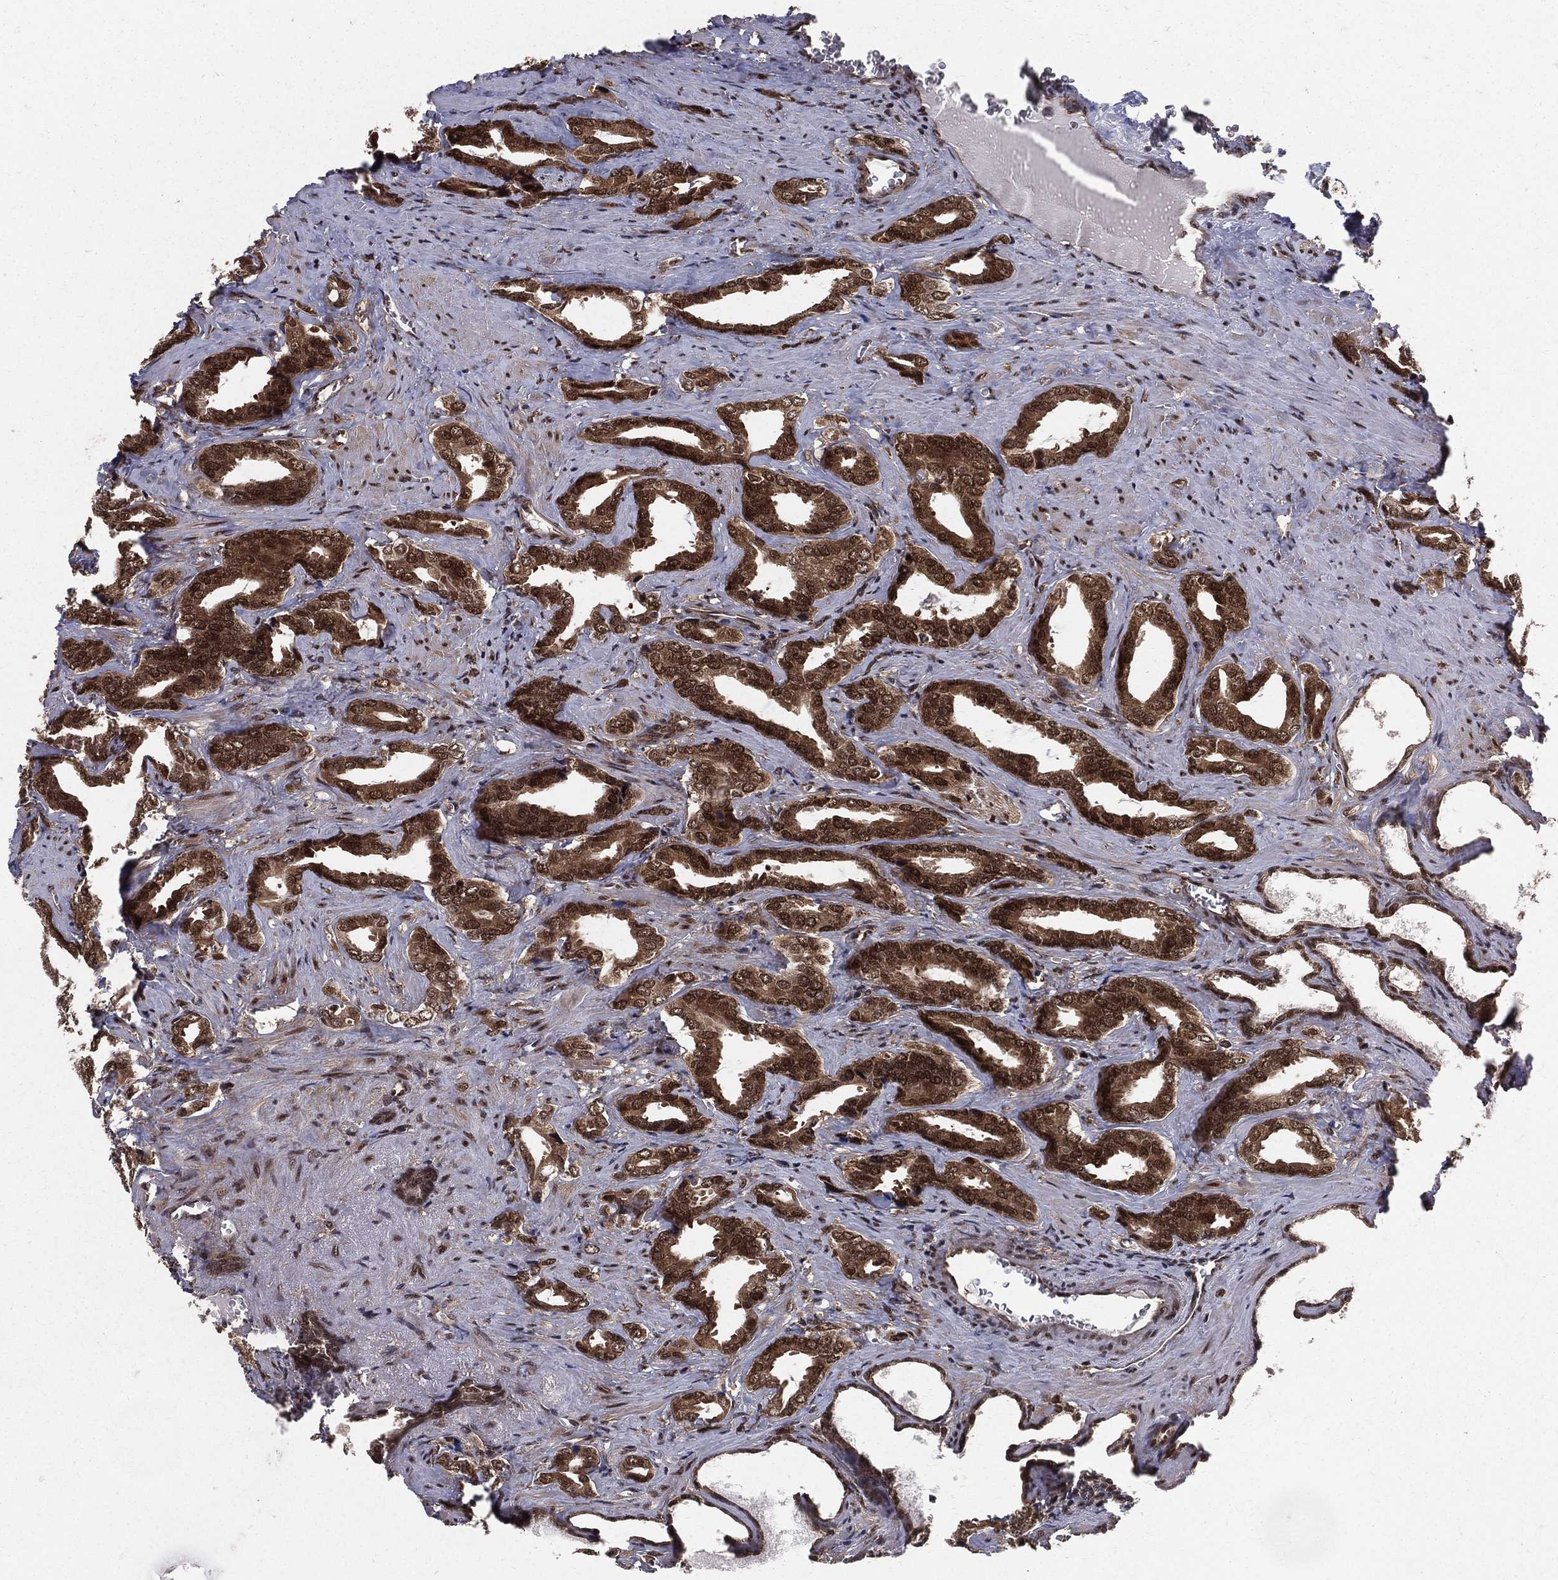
{"staining": {"intensity": "moderate", "quantity": ">75%", "location": "cytoplasmic/membranous,nuclear"}, "tissue": "prostate cancer", "cell_type": "Tumor cells", "image_type": "cancer", "snomed": [{"axis": "morphology", "description": "Adenocarcinoma, NOS"}, {"axis": "topography", "description": "Prostate"}], "caption": "Immunohistochemical staining of prostate adenocarcinoma demonstrates medium levels of moderate cytoplasmic/membranous and nuclear positivity in approximately >75% of tumor cells. (DAB IHC with brightfield microscopy, high magnification).", "gene": "COPS4", "patient": {"sex": "male", "age": 66}}